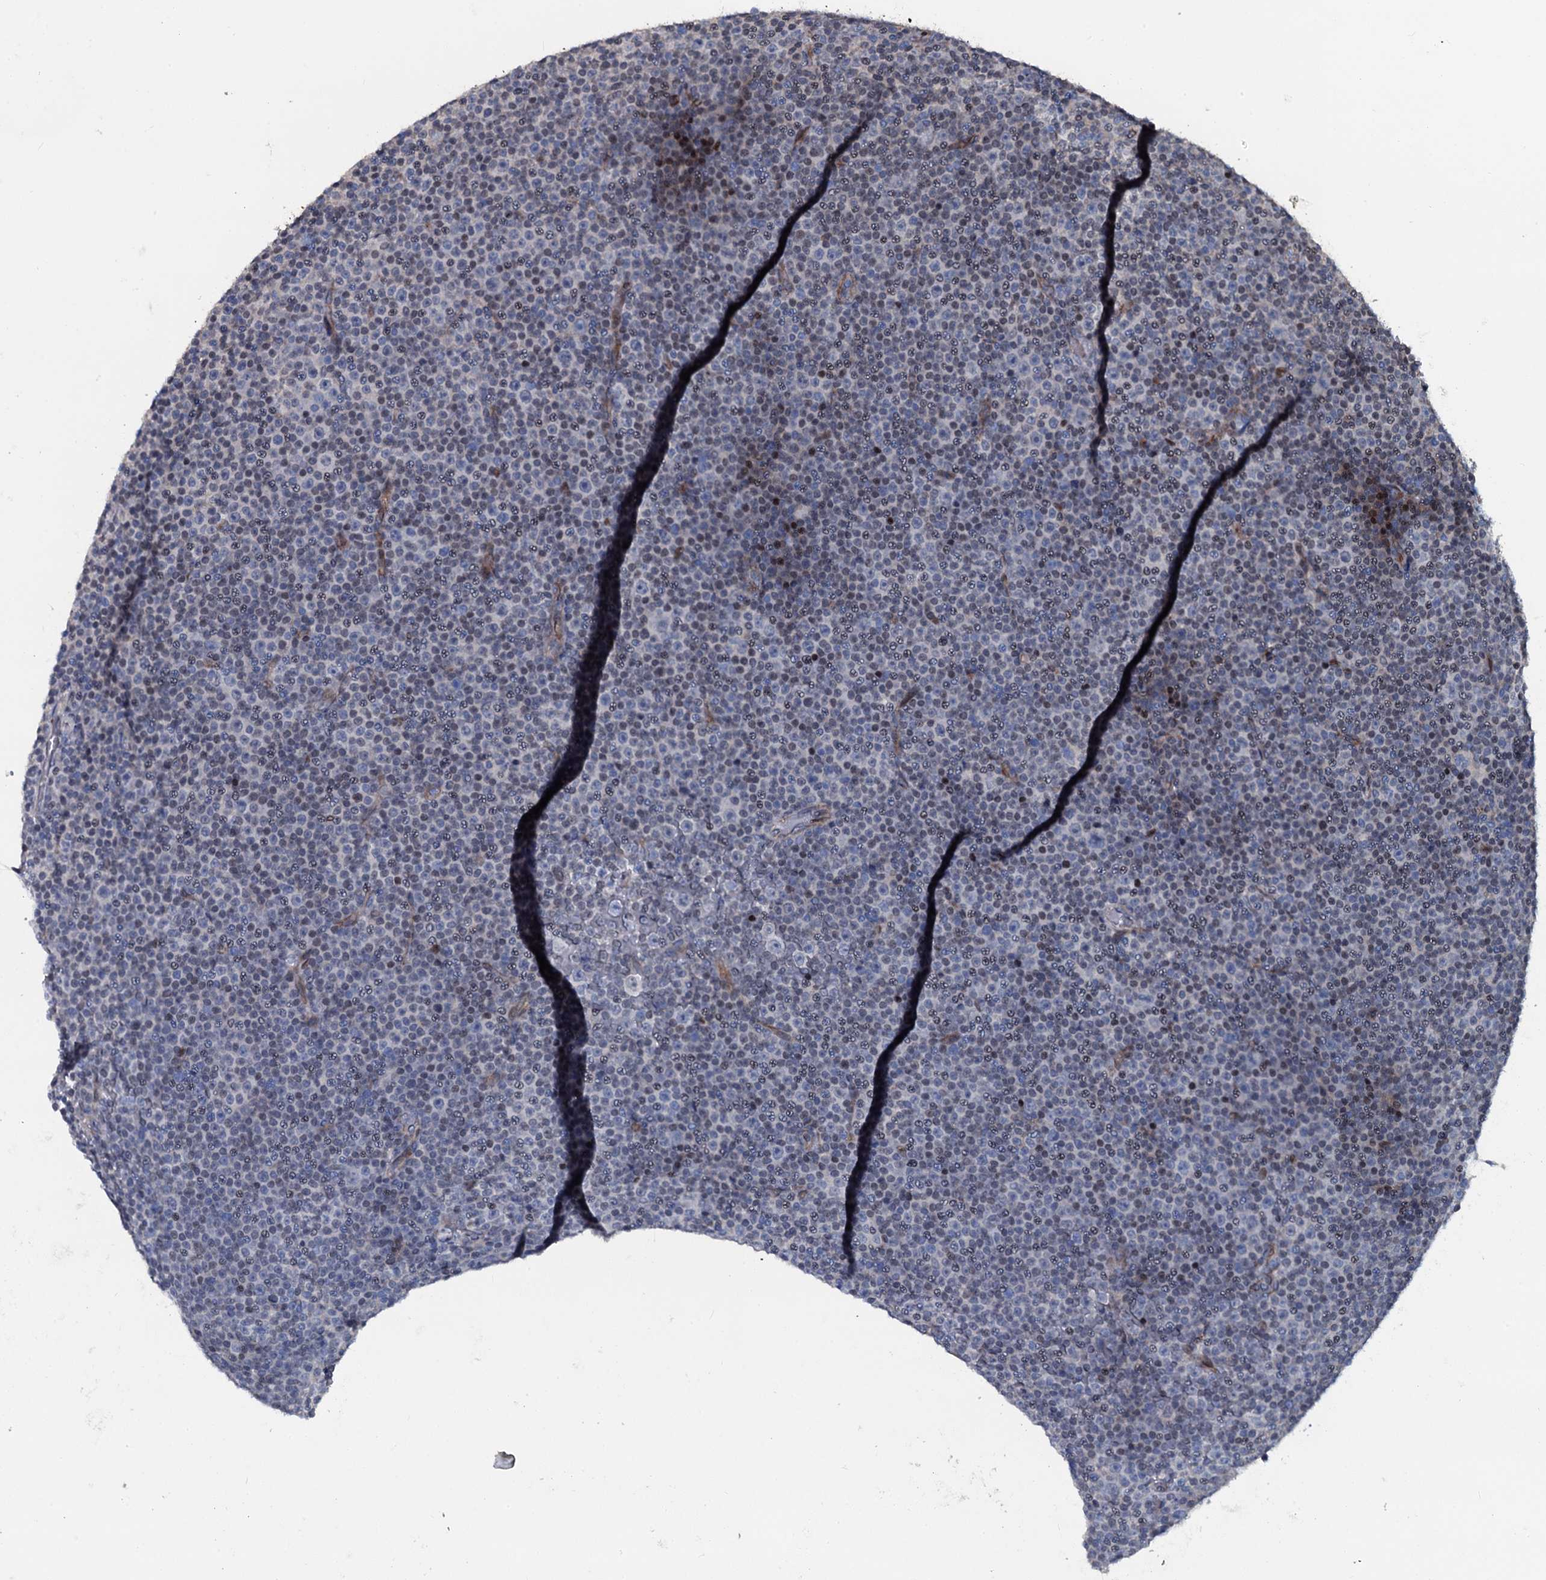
{"staining": {"intensity": "negative", "quantity": "none", "location": "none"}, "tissue": "lymphoma", "cell_type": "Tumor cells", "image_type": "cancer", "snomed": [{"axis": "morphology", "description": "Malignant lymphoma, non-Hodgkin's type, Low grade"}, {"axis": "topography", "description": "Lymph node"}], "caption": "An image of lymphoma stained for a protein reveals no brown staining in tumor cells.", "gene": "LYG2", "patient": {"sex": "female", "age": 67}}